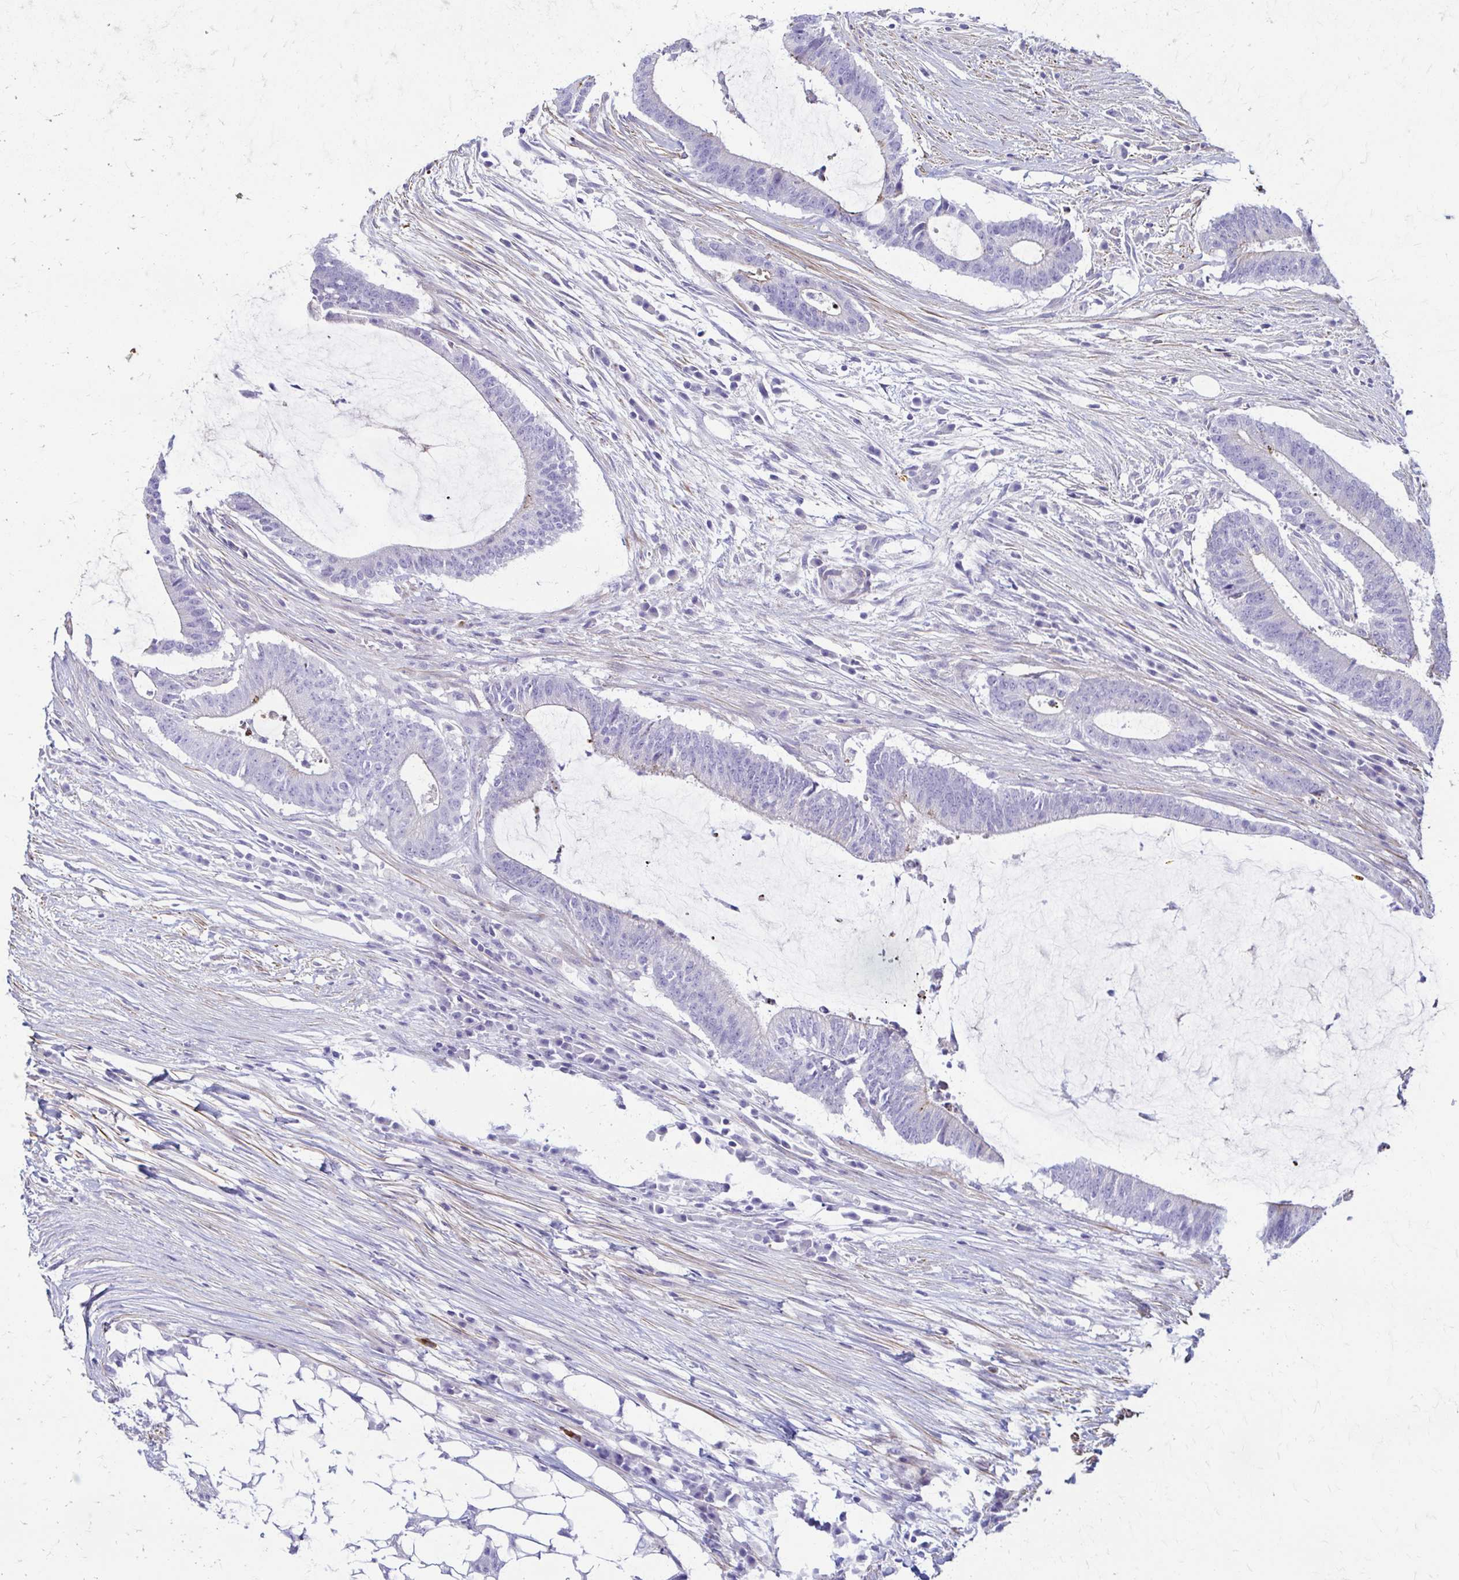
{"staining": {"intensity": "negative", "quantity": "none", "location": "none"}, "tissue": "colorectal cancer", "cell_type": "Tumor cells", "image_type": "cancer", "snomed": [{"axis": "morphology", "description": "Adenocarcinoma, NOS"}, {"axis": "topography", "description": "Colon"}], "caption": "Immunohistochemical staining of human colorectal cancer shows no significant expression in tumor cells.", "gene": "DSP", "patient": {"sex": "female", "age": 43}}